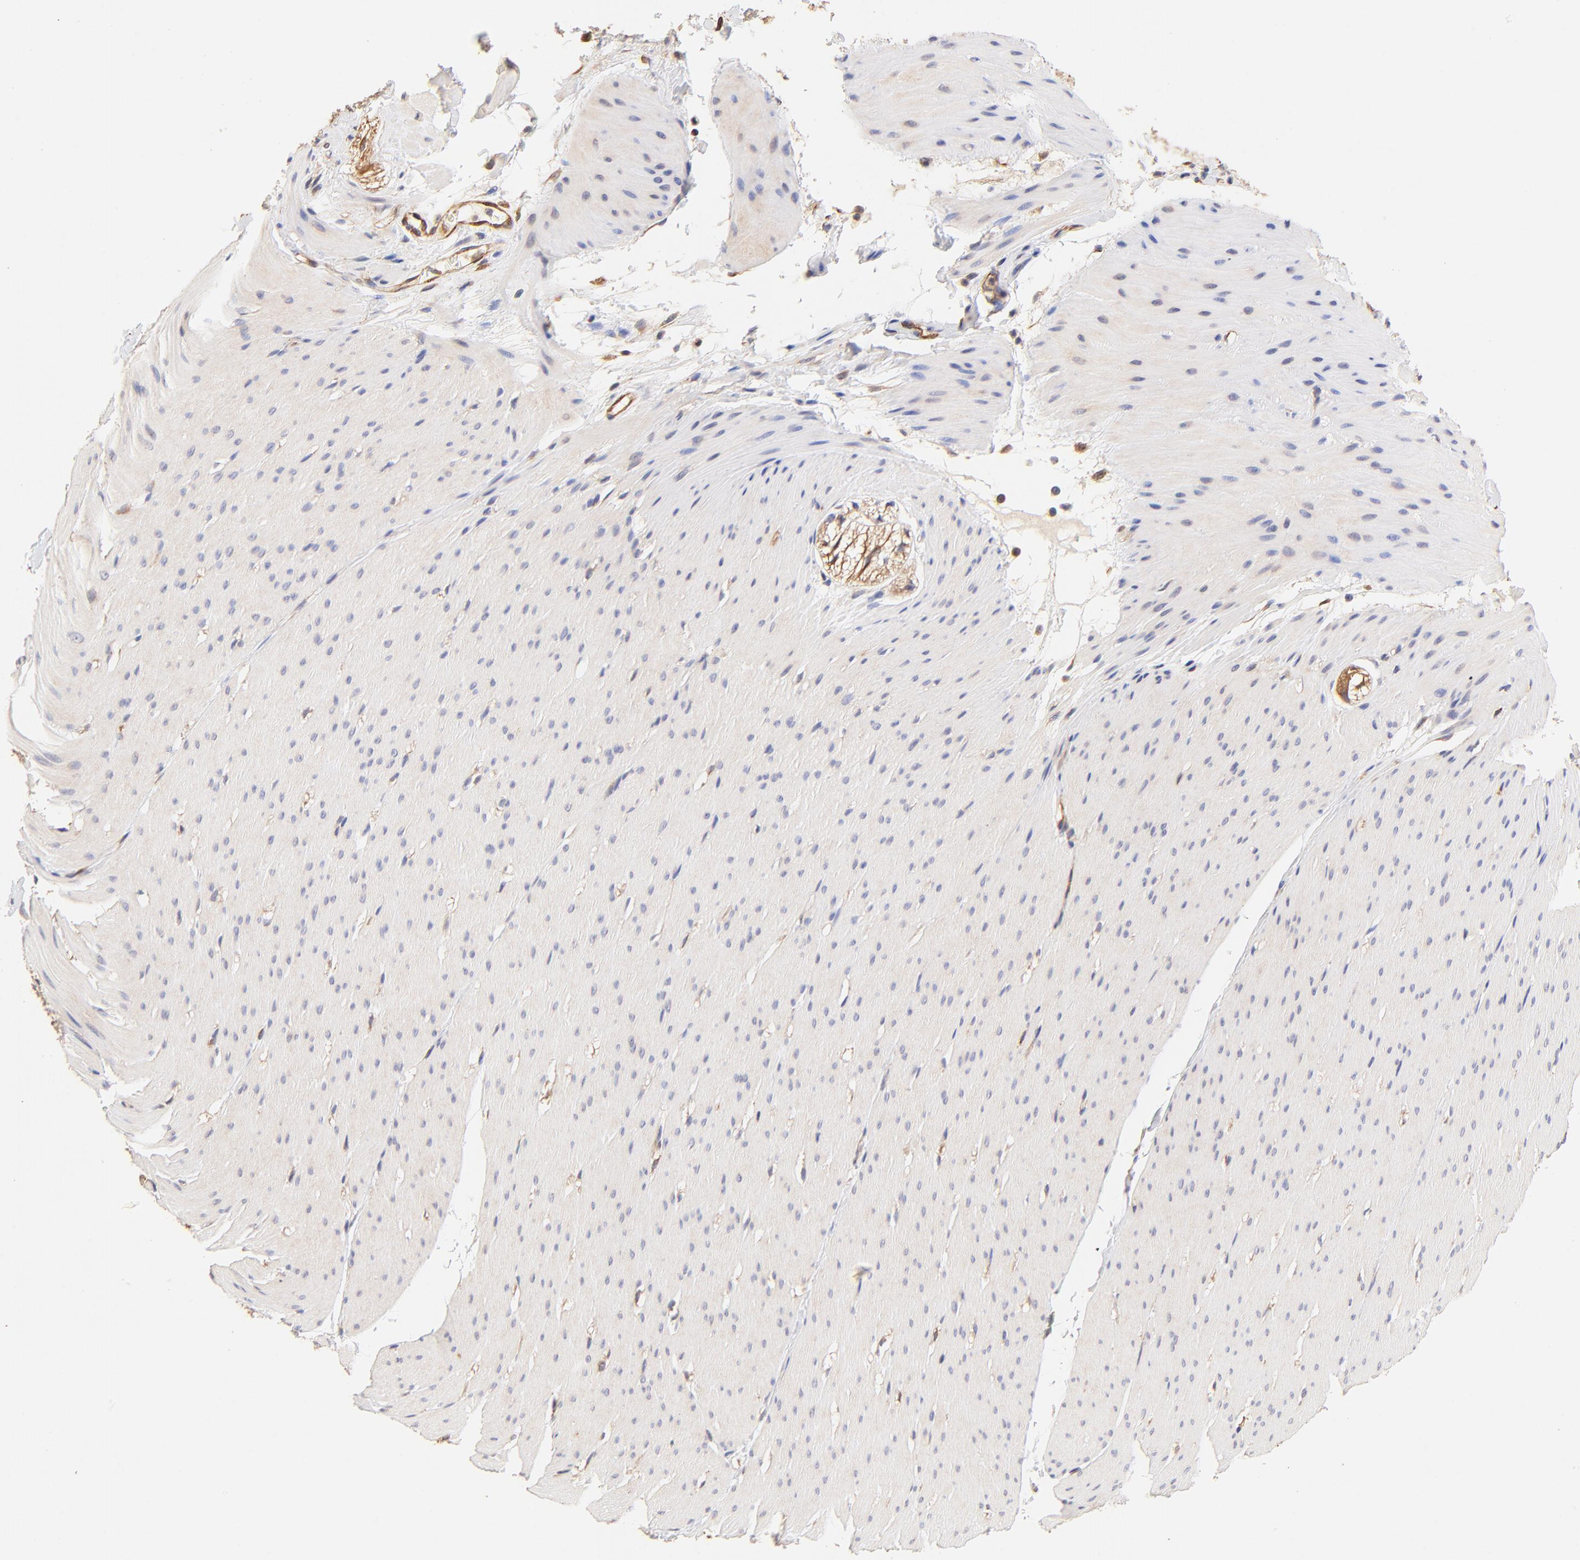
{"staining": {"intensity": "weak", "quantity": "25%-75%", "location": "cytoplasmic/membranous"}, "tissue": "smooth muscle", "cell_type": "Smooth muscle cells", "image_type": "normal", "snomed": [{"axis": "morphology", "description": "Normal tissue, NOS"}, {"axis": "topography", "description": "Smooth muscle"}, {"axis": "topography", "description": "Colon"}], "caption": "Immunohistochemistry (IHC) (DAB (3,3'-diaminobenzidine)) staining of unremarkable human smooth muscle exhibits weak cytoplasmic/membranous protein positivity in about 25%-75% of smooth muscle cells.", "gene": "TNFAIP3", "patient": {"sex": "male", "age": 67}}